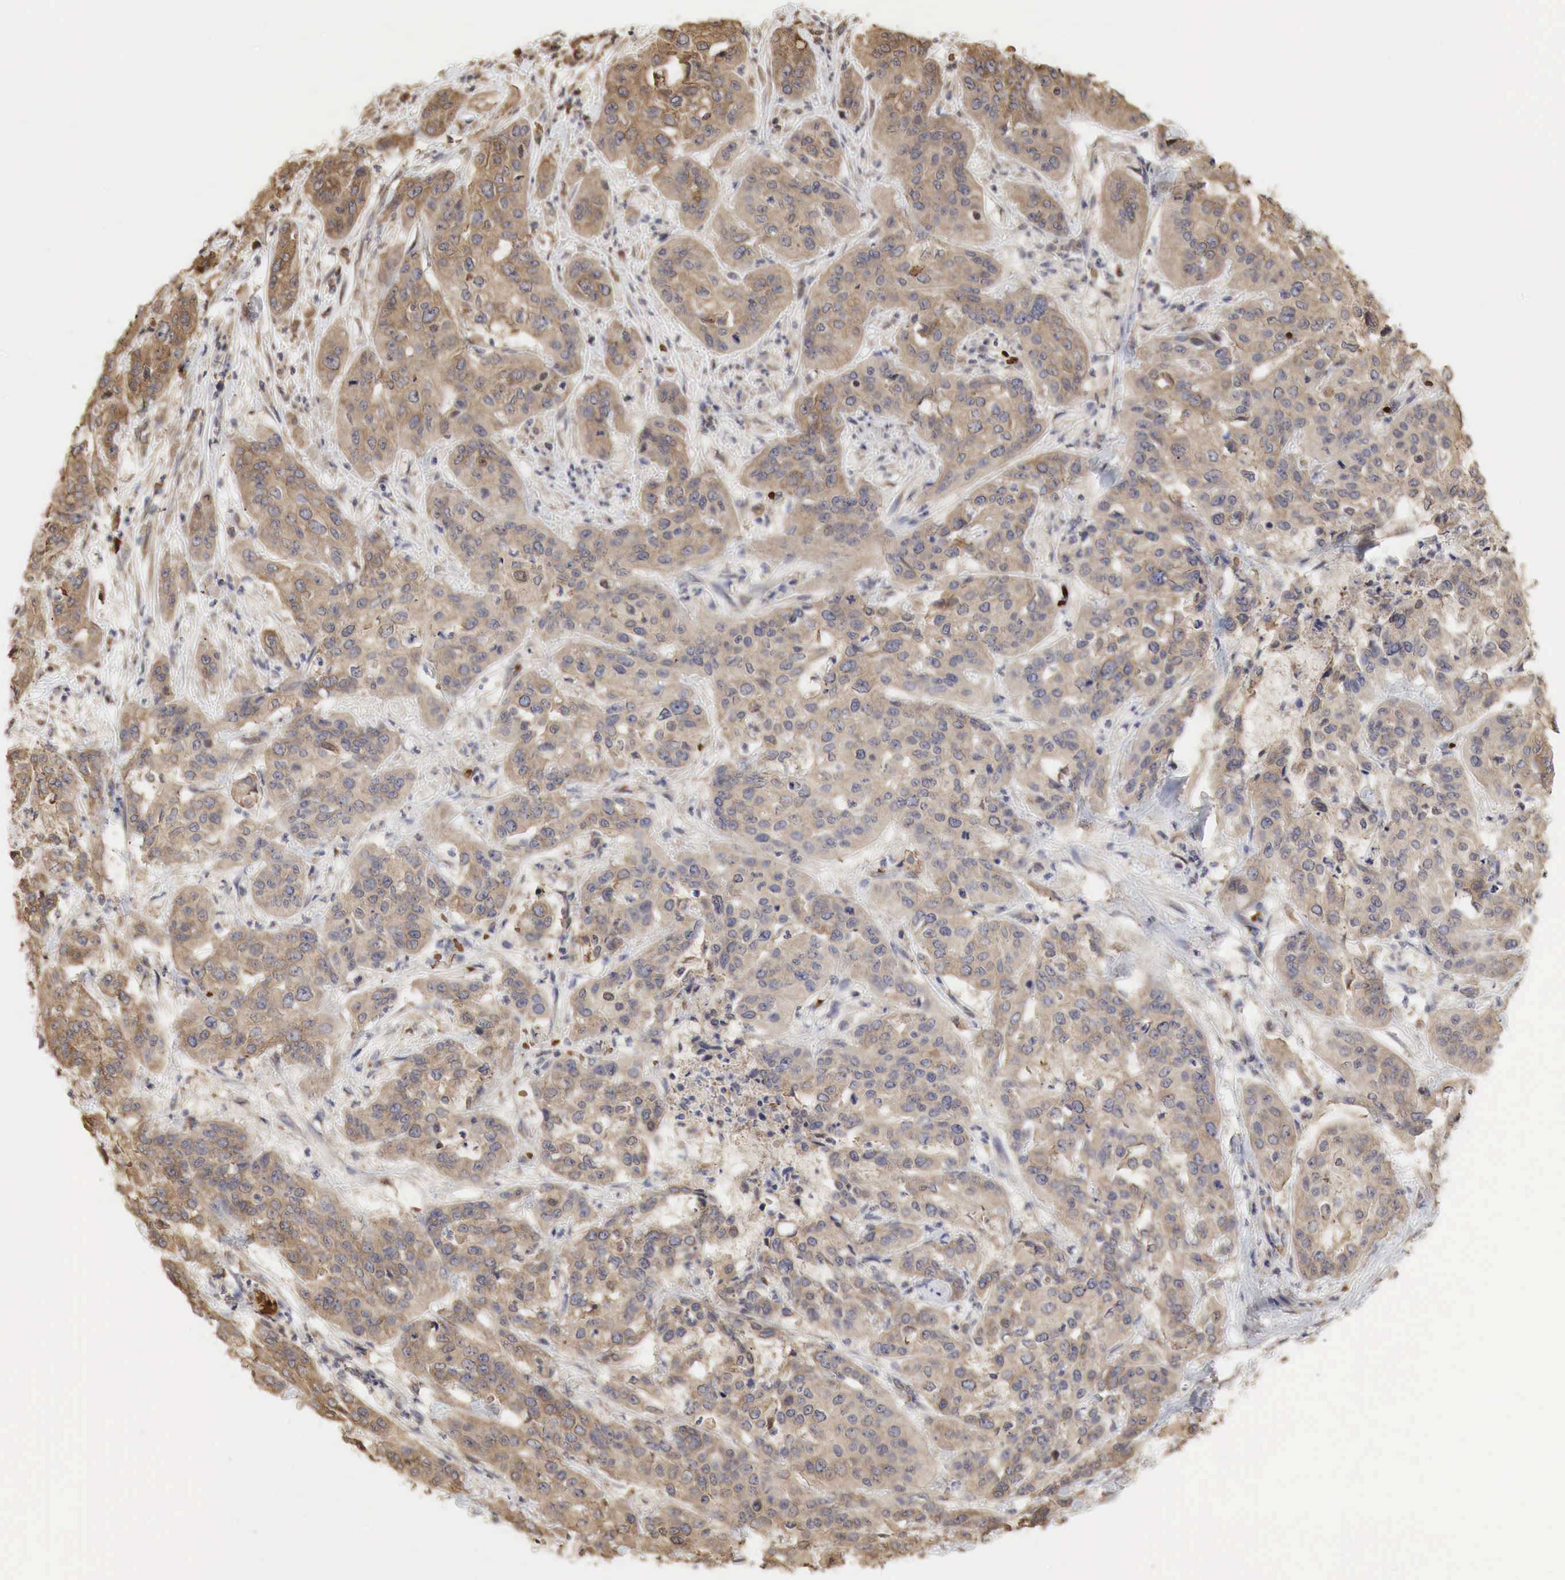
{"staining": {"intensity": "weak", "quantity": ">75%", "location": "cytoplasmic/membranous"}, "tissue": "cervical cancer", "cell_type": "Tumor cells", "image_type": "cancer", "snomed": [{"axis": "morphology", "description": "Squamous cell carcinoma, NOS"}, {"axis": "topography", "description": "Cervix"}], "caption": "Weak cytoplasmic/membranous protein expression is identified in approximately >75% of tumor cells in squamous cell carcinoma (cervical).", "gene": "PABPC5", "patient": {"sex": "female", "age": 41}}